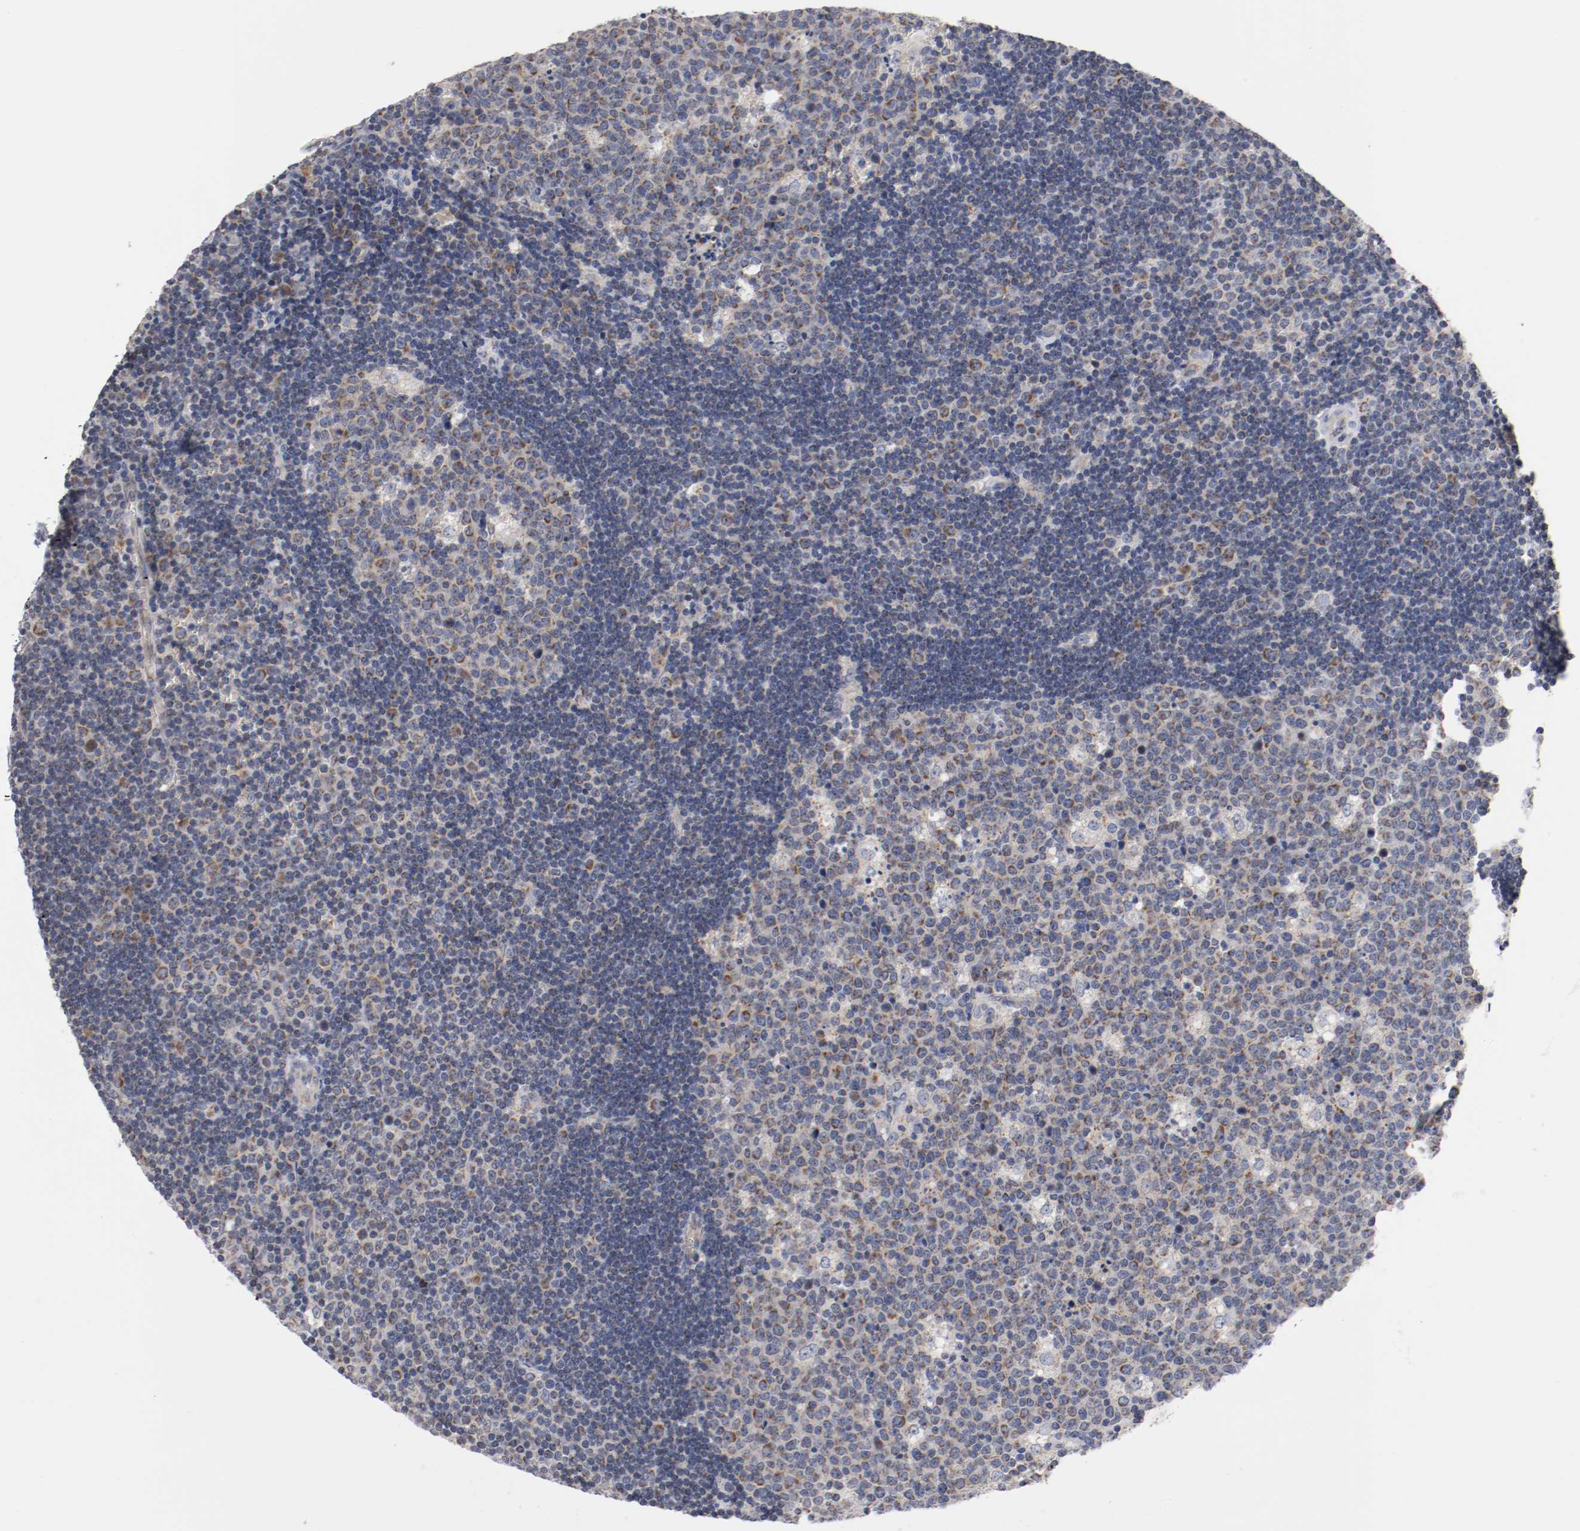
{"staining": {"intensity": "weak", "quantity": "<25%", "location": "cytoplasmic/membranous"}, "tissue": "lymph node", "cell_type": "Germinal center cells", "image_type": "normal", "snomed": [{"axis": "morphology", "description": "Normal tissue, NOS"}, {"axis": "topography", "description": "Lymph node"}, {"axis": "topography", "description": "Salivary gland"}], "caption": "Lymph node was stained to show a protein in brown. There is no significant expression in germinal center cells. Brightfield microscopy of immunohistochemistry stained with DAB (3,3'-diaminobenzidine) (brown) and hematoxylin (blue), captured at high magnification.", "gene": "PCSK6", "patient": {"sex": "male", "age": 8}}